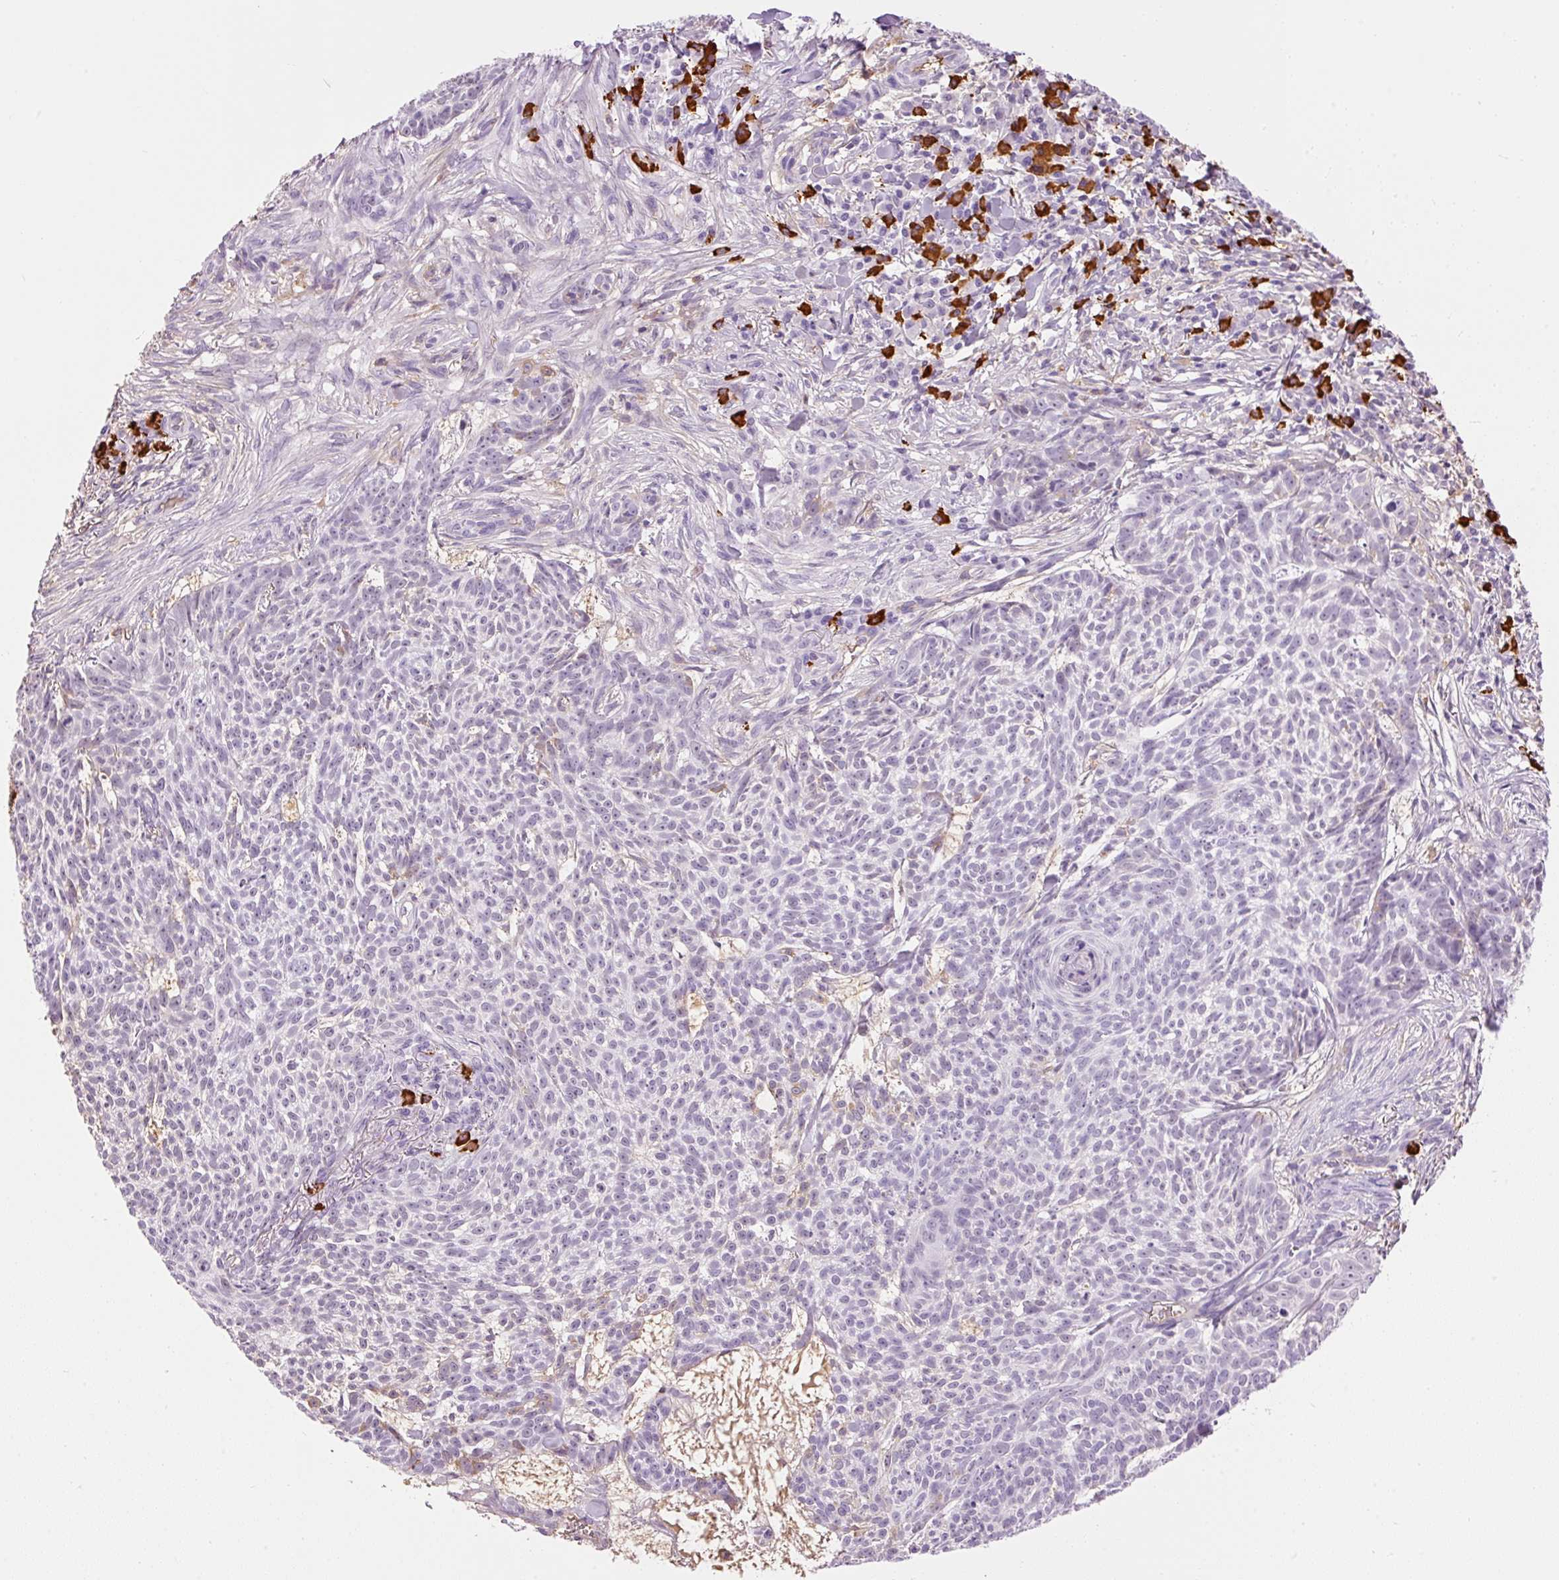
{"staining": {"intensity": "negative", "quantity": "none", "location": "none"}, "tissue": "skin cancer", "cell_type": "Tumor cells", "image_type": "cancer", "snomed": [{"axis": "morphology", "description": "Basal cell carcinoma"}, {"axis": "topography", "description": "Skin"}], "caption": "The IHC micrograph has no significant expression in tumor cells of skin basal cell carcinoma tissue.", "gene": "PRPF38B", "patient": {"sex": "female", "age": 93}}